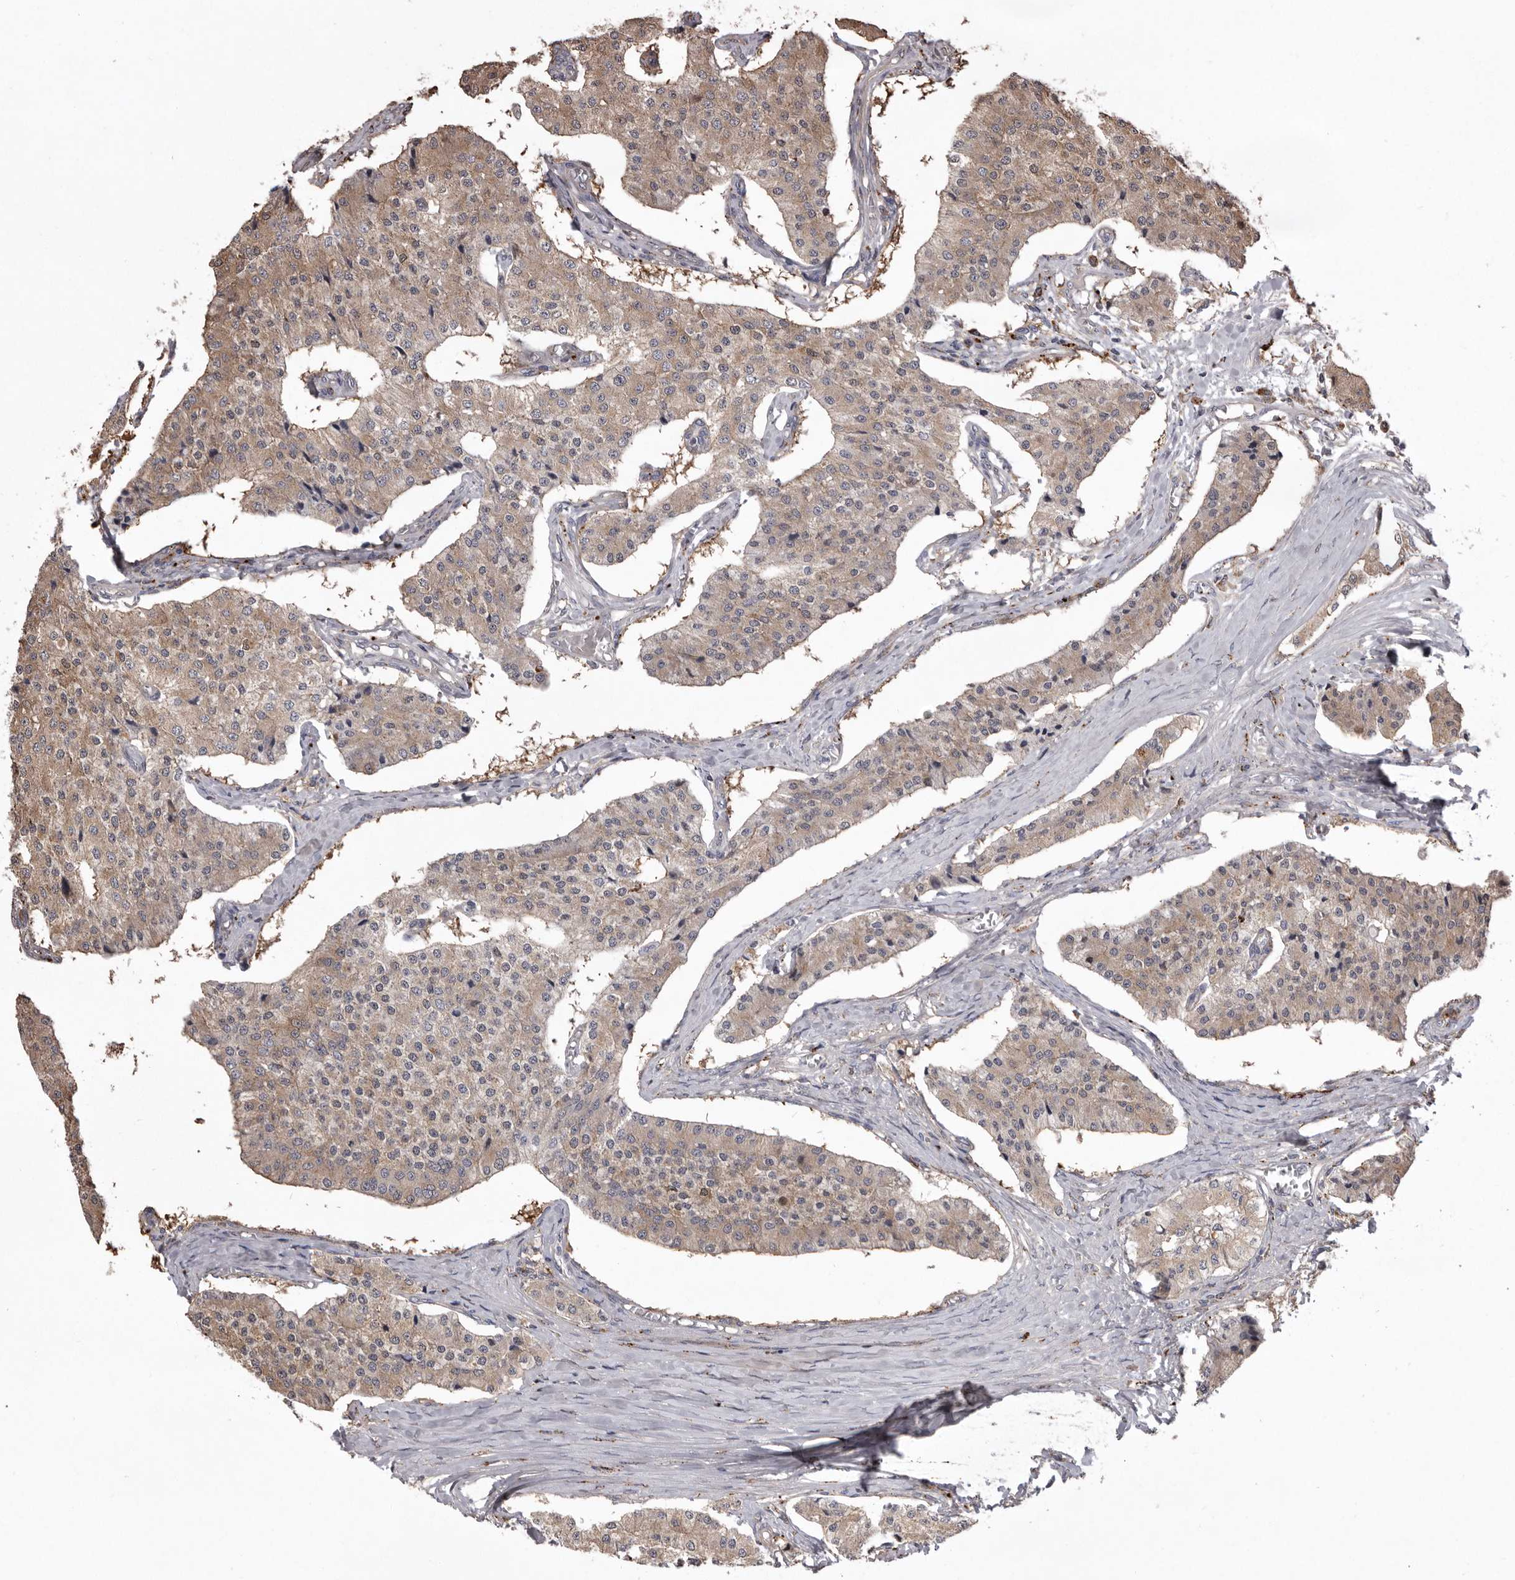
{"staining": {"intensity": "weak", "quantity": "25%-75%", "location": "cytoplasmic/membranous"}, "tissue": "carcinoid", "cell_type": "Tumor cells", "image_type": "cancer", "snomed": [{"axis": "morphology", "description": "Carcinoid, malignant, NOS"}, {"axis": "topography", "description": "Colon"}], "caption": "Human malignant carcinoid stained with a brown dye exhibits weak cytoplasmic/membranous positive expression in approximately 25%-75% of tumor cells.", "gene": "WDR47", "patient": {"sex": "female", "age": 52}}